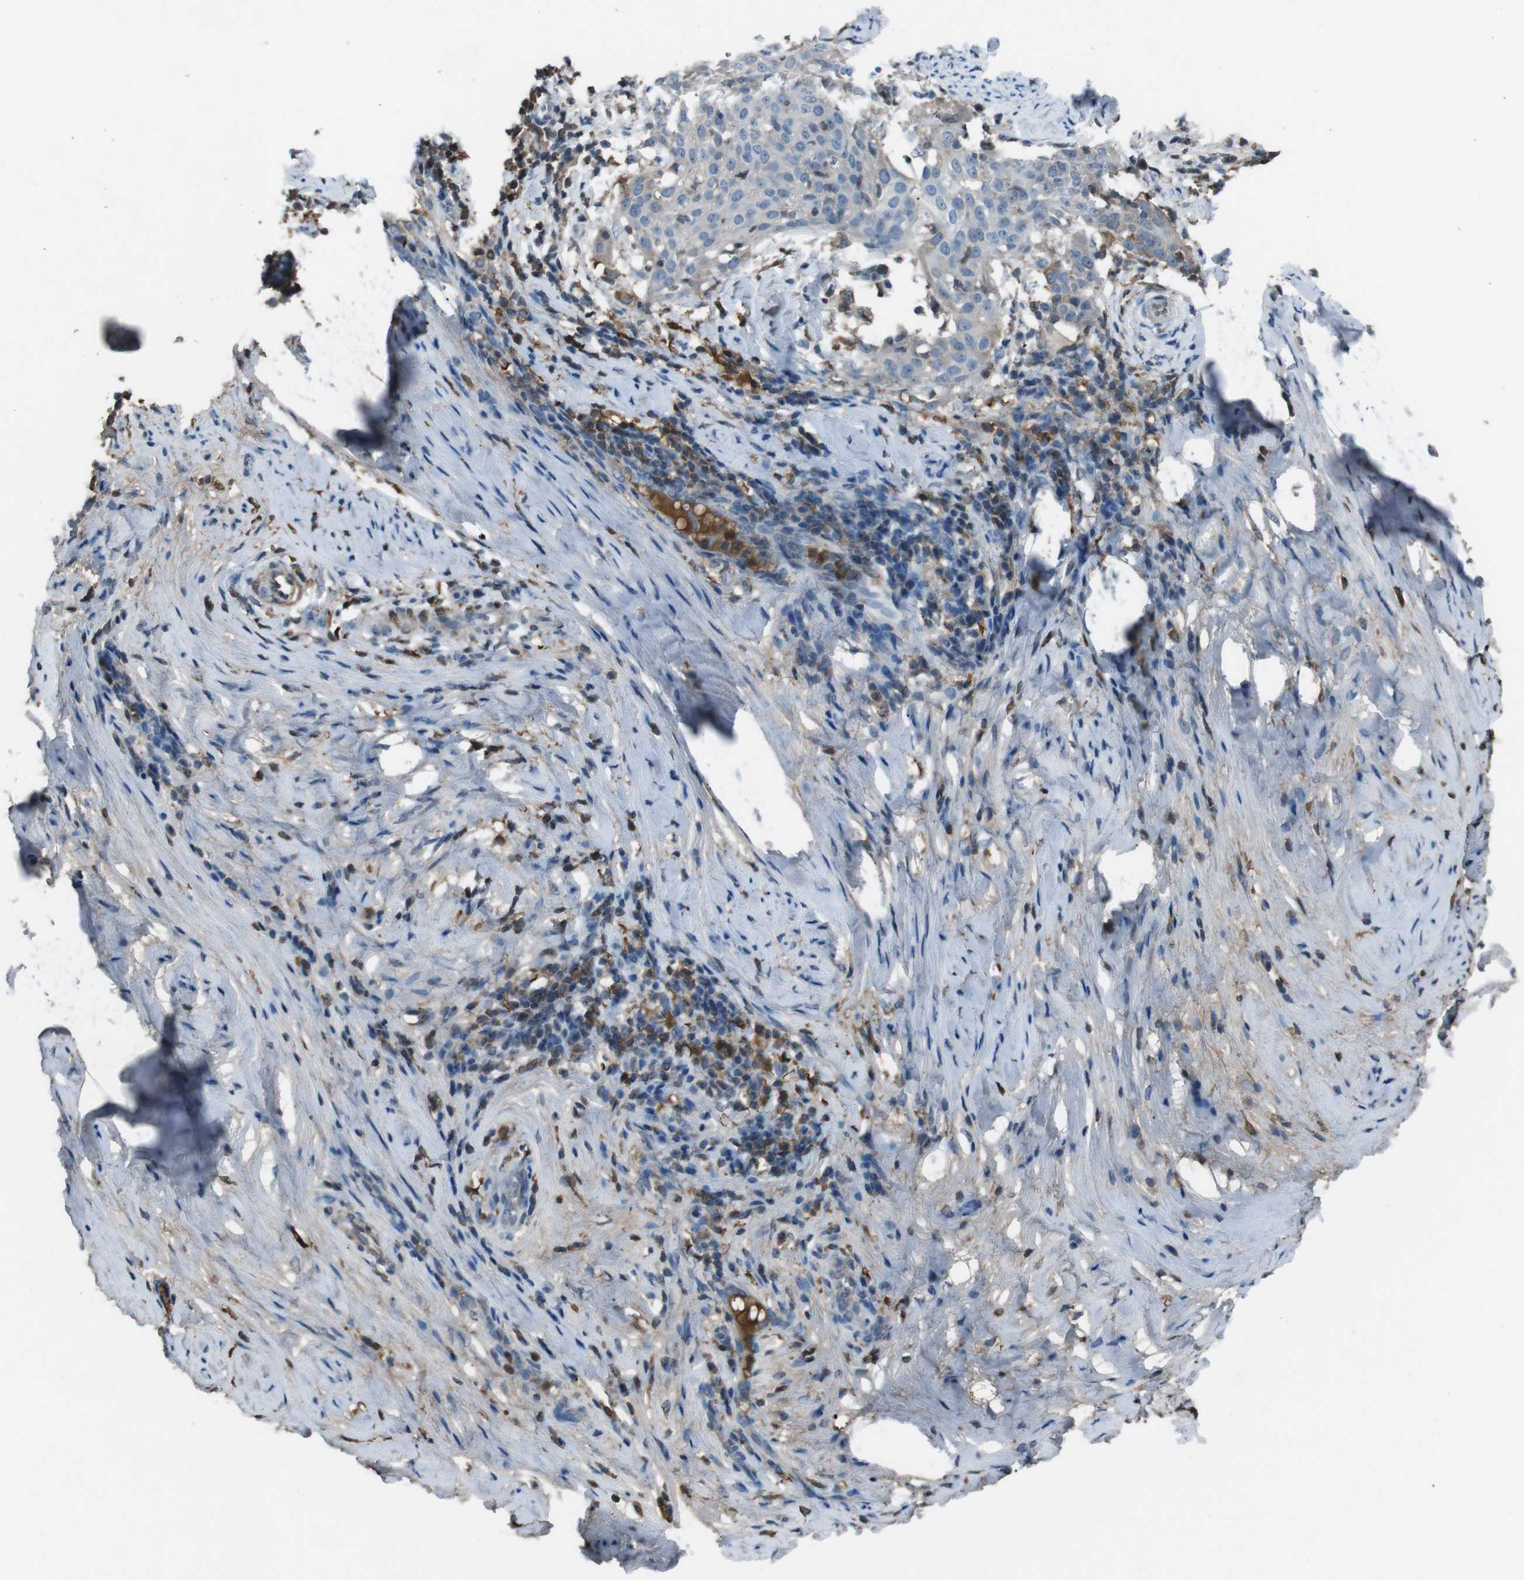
{"staining": {"intensity": "negative", "quantity": "none", "location": "none"}, "tissue": "cervical cancer", "cell_type": "Tumor cells", "image_type": "cancer", "snomed": [{"axis": "morphology", "description": "Squamous cell carcinoma, NOS"}, {"axis": "topography", "description": "Cervix"}], "caption": "The photomicrograph shows no significant expression in tumor cells of cervical cancer (squamous cell carcinoma).", "gene": "UGT1A6", "patient": {"sex": "female", "age": 51}}